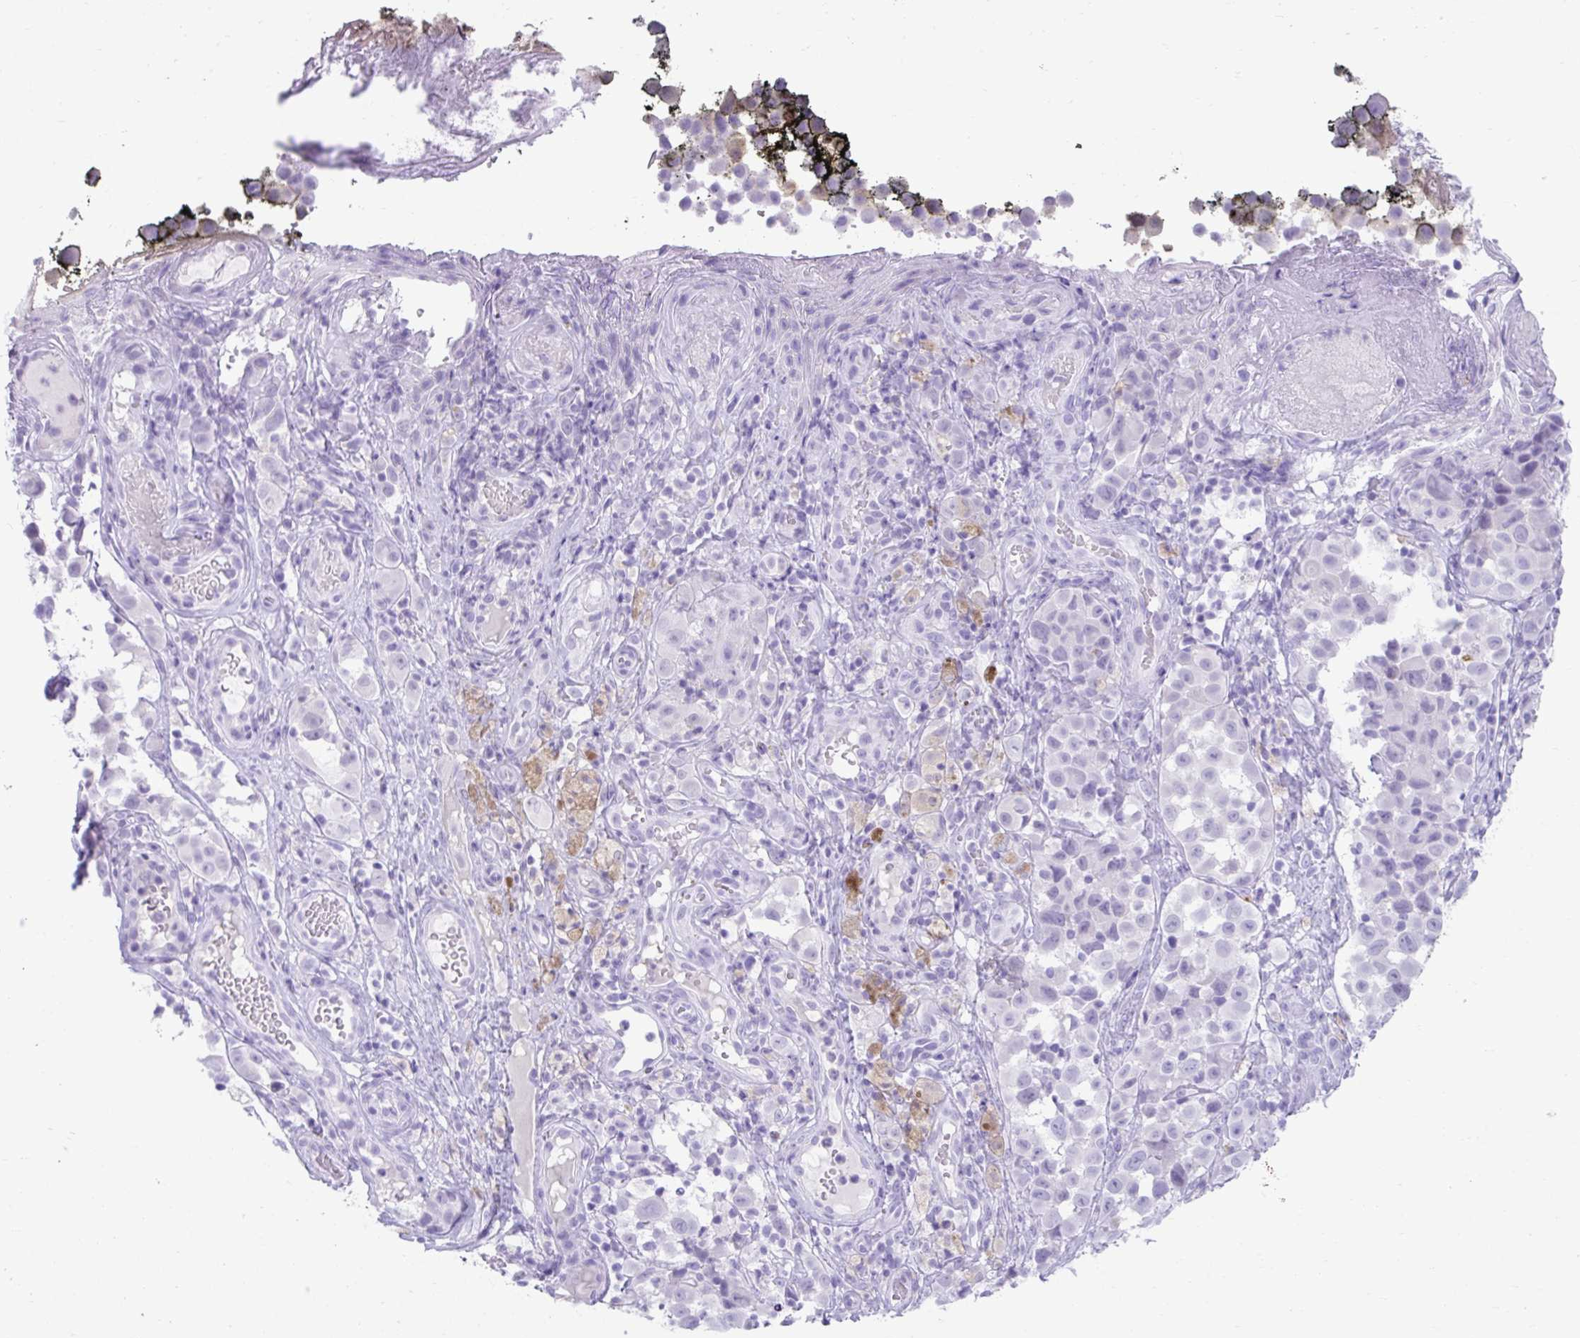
{"staining": {"intensity": "negative", "quantity": "none", "location": "none"}, "tissue": "melanoma", "cell_type": "Tumor cells", "image_type": "cancer", "snomed": [{"axis": "morphology", "description": "Malignant melanoma, NOS"}, {"axis": "topography", "description": "Skin"}], "caption": "Tumor cells are negative for protein expression in human melanoma. (DAB (3,3'-diaminobenzidine) immunohistochemistry (IHC) visualized using brightfield microscopy, high magnification).", "gene": "PSCA", "patient": {"sex": "male", "age": 64}}